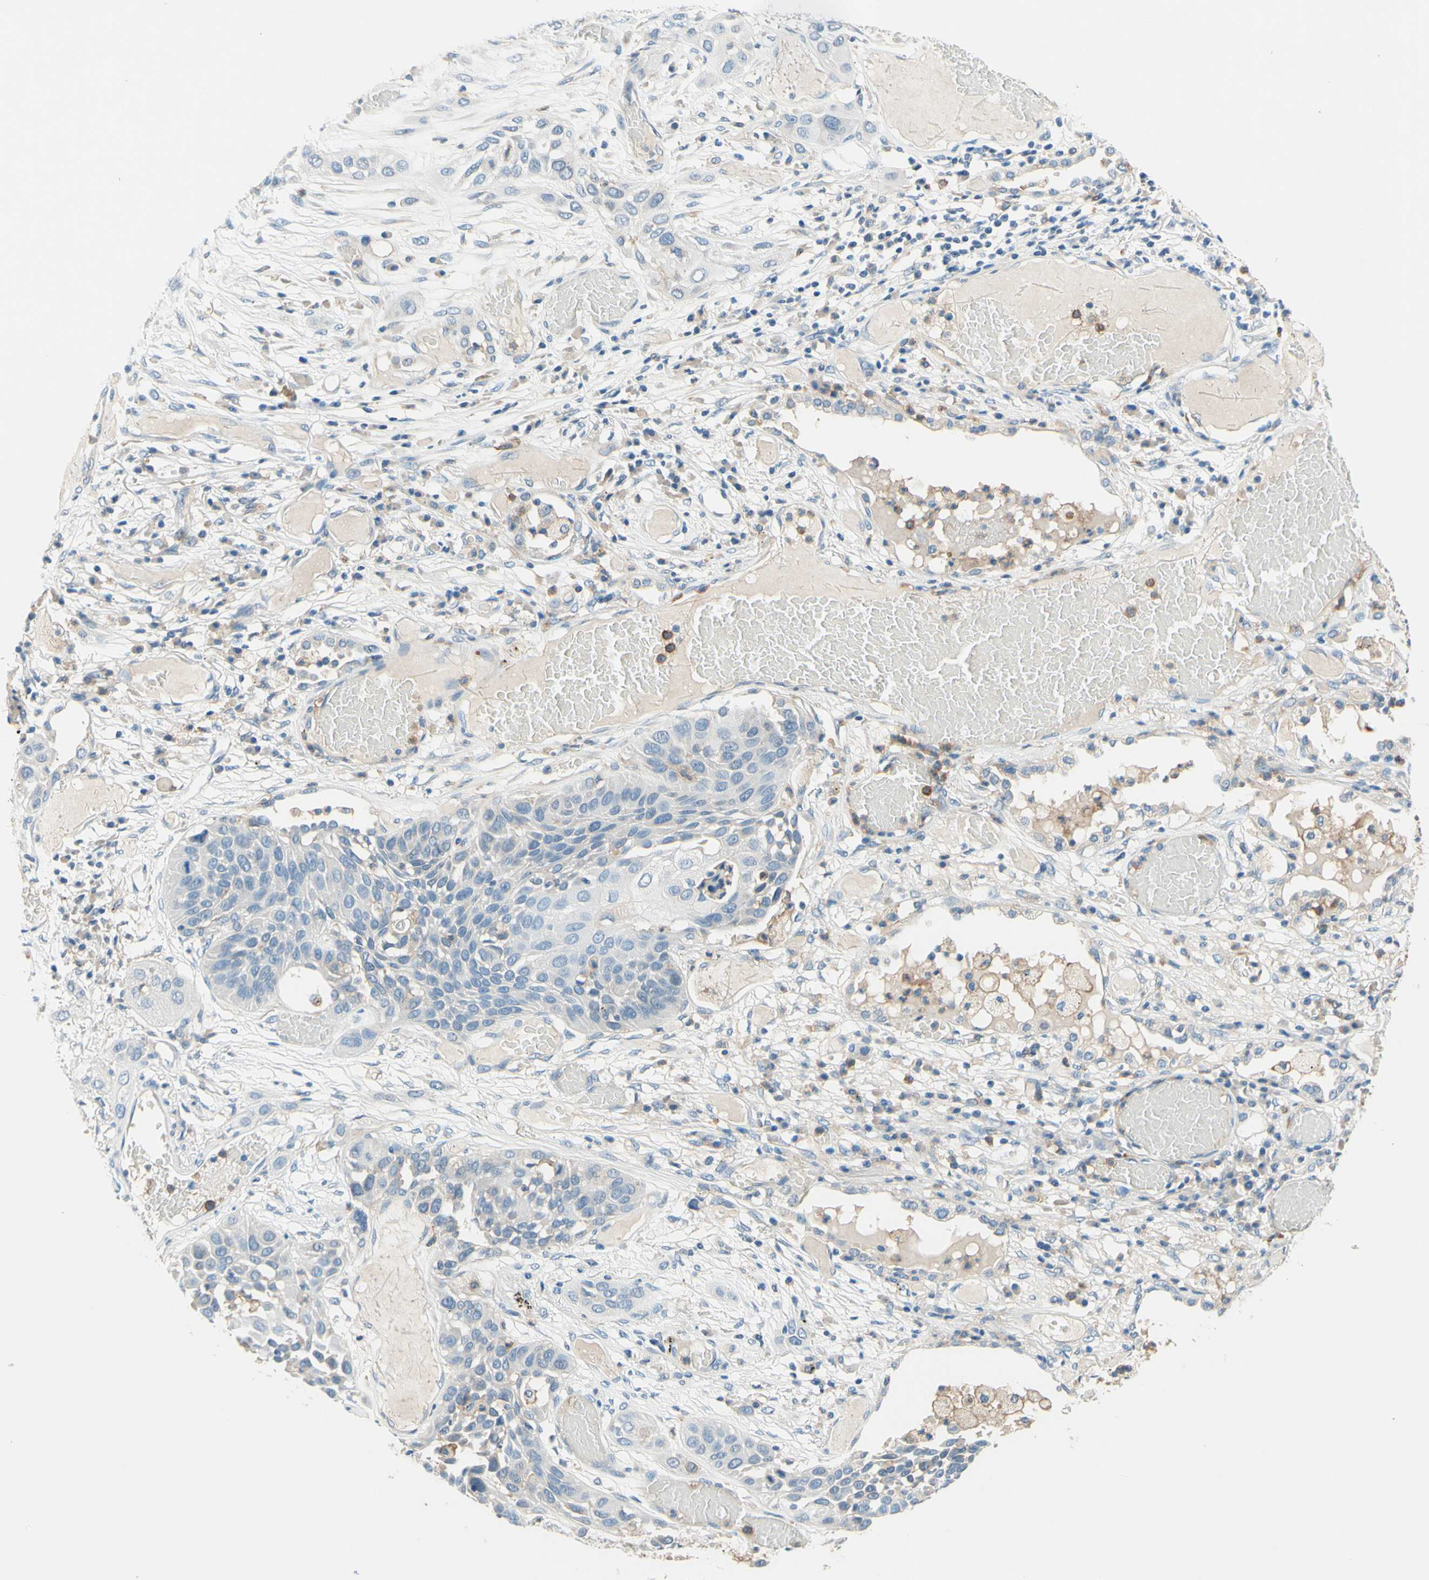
{"staining": {"intensity": "weak", "quantity": "<25%", "location": "cytoplasmic/membranous"}, "tissue": "lung cancer", "cell_type": "Tumor cells", "image_type": "cancer", "snomed": [{"axis": "morphology", "description": "Squamous cell carcinoma, NOS"}, {"axis": "topography", "description": "Lung"}], "caption": "DAB (3,3'-diaminobenzidine) immunohistochemical staining of lung cancer (squamous cell carcinoma) shows no significant positivity in tumor cells.", "gene": "SIGLEC9", "patient": {"sex": "male", "age": 71}}